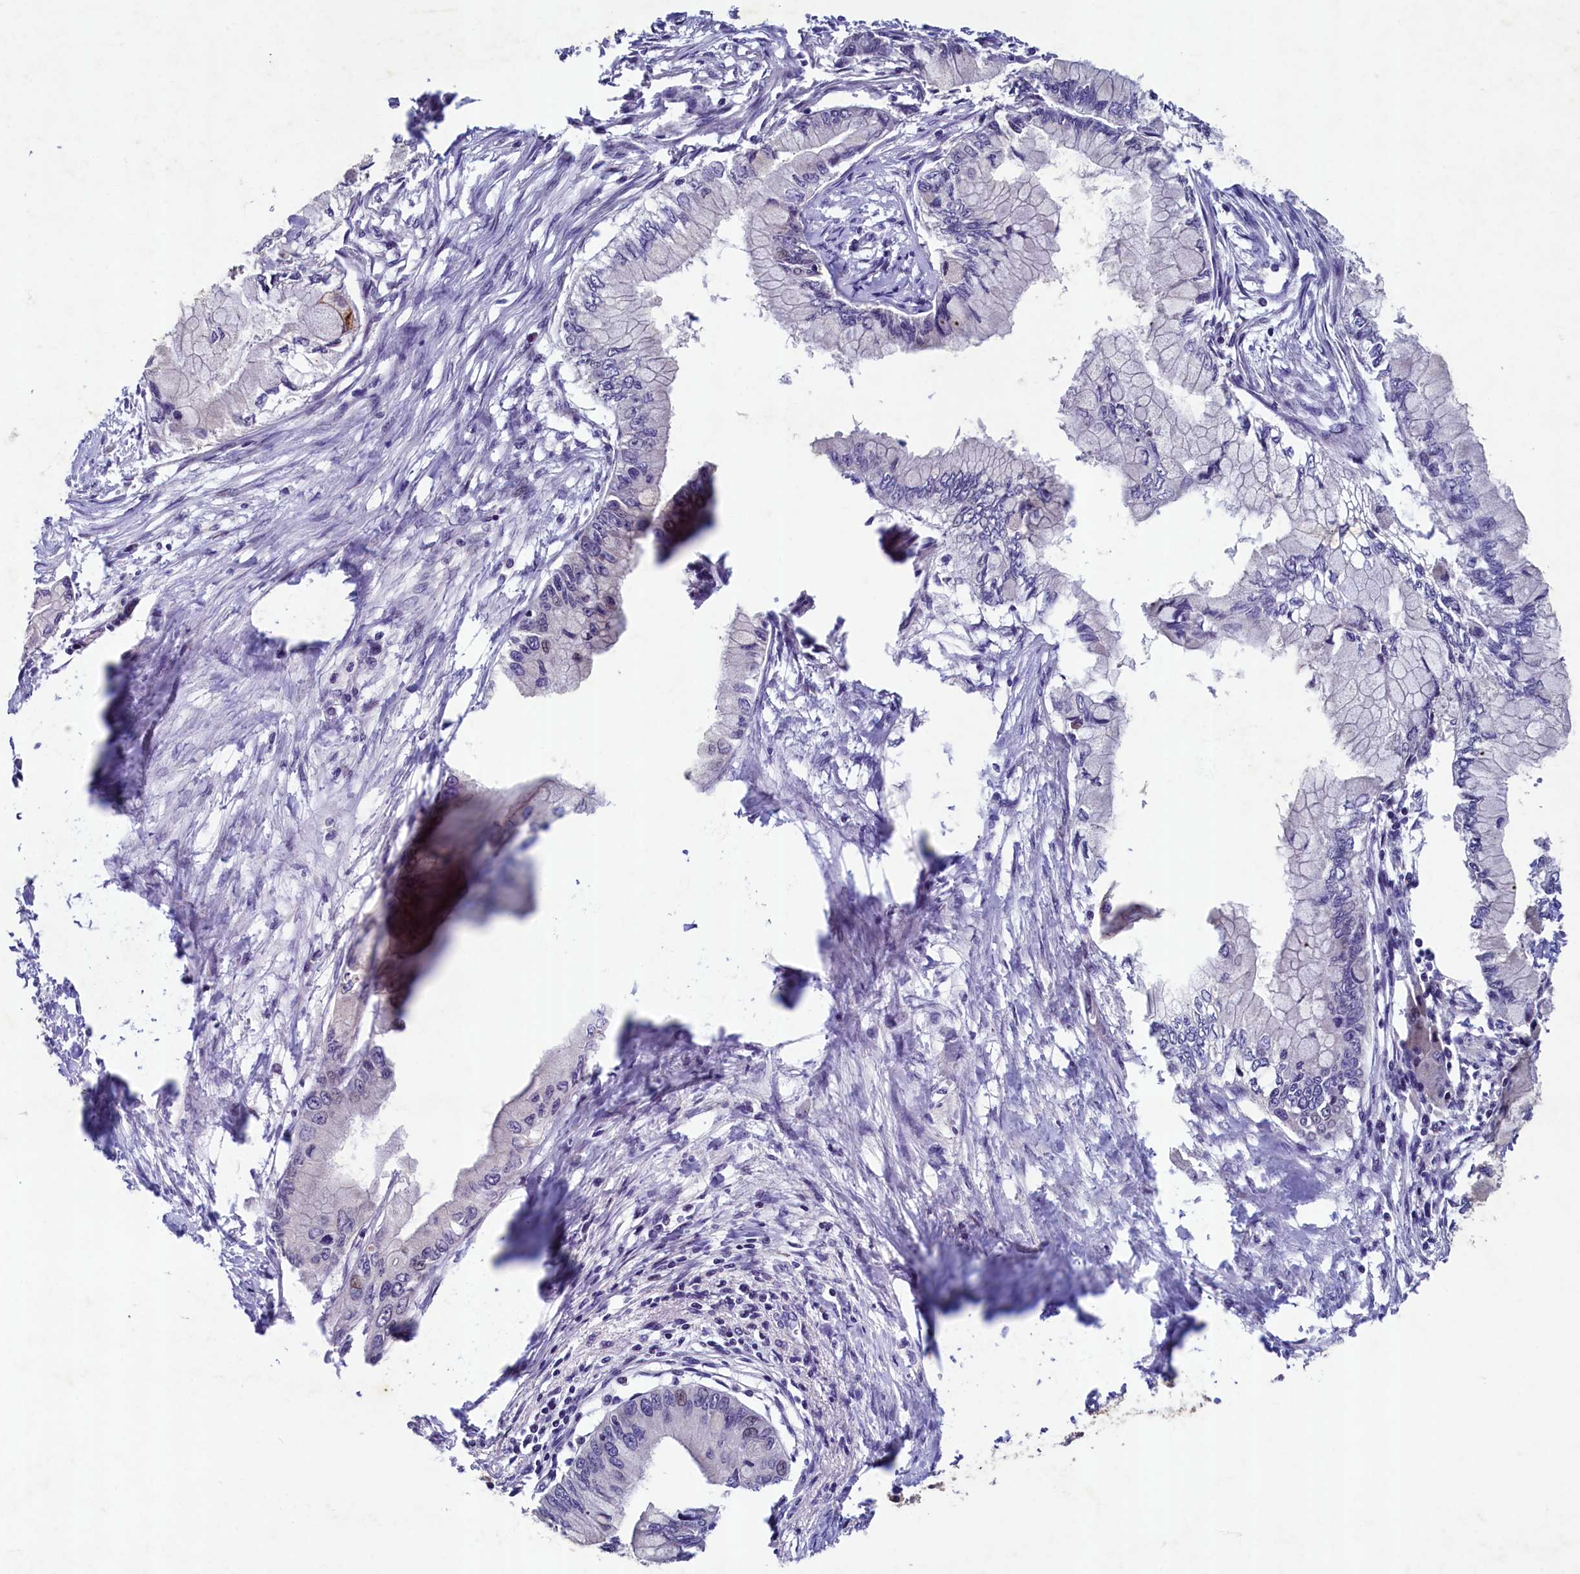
{"staining": {"intensity": "negative", "quantity": "none", "location": "none"}, "tissue": "pancreatic cancer", "cell_type": "Tumor cells", "image_type": "cancer", "snomed": [{"axis": "morphology", "description": "Adenocarcinoma, NOS"}, {"axis": "topography", "description": "Pancreas"}], "caption": "Histopathology image shows no significant protein expression in tumor cells of pancreatic cancer. (Immunohistochemistry, brightfield microscopy, high magnification).", "gene": "LATS2", "patient": {"sex": "male", "age": 48}}